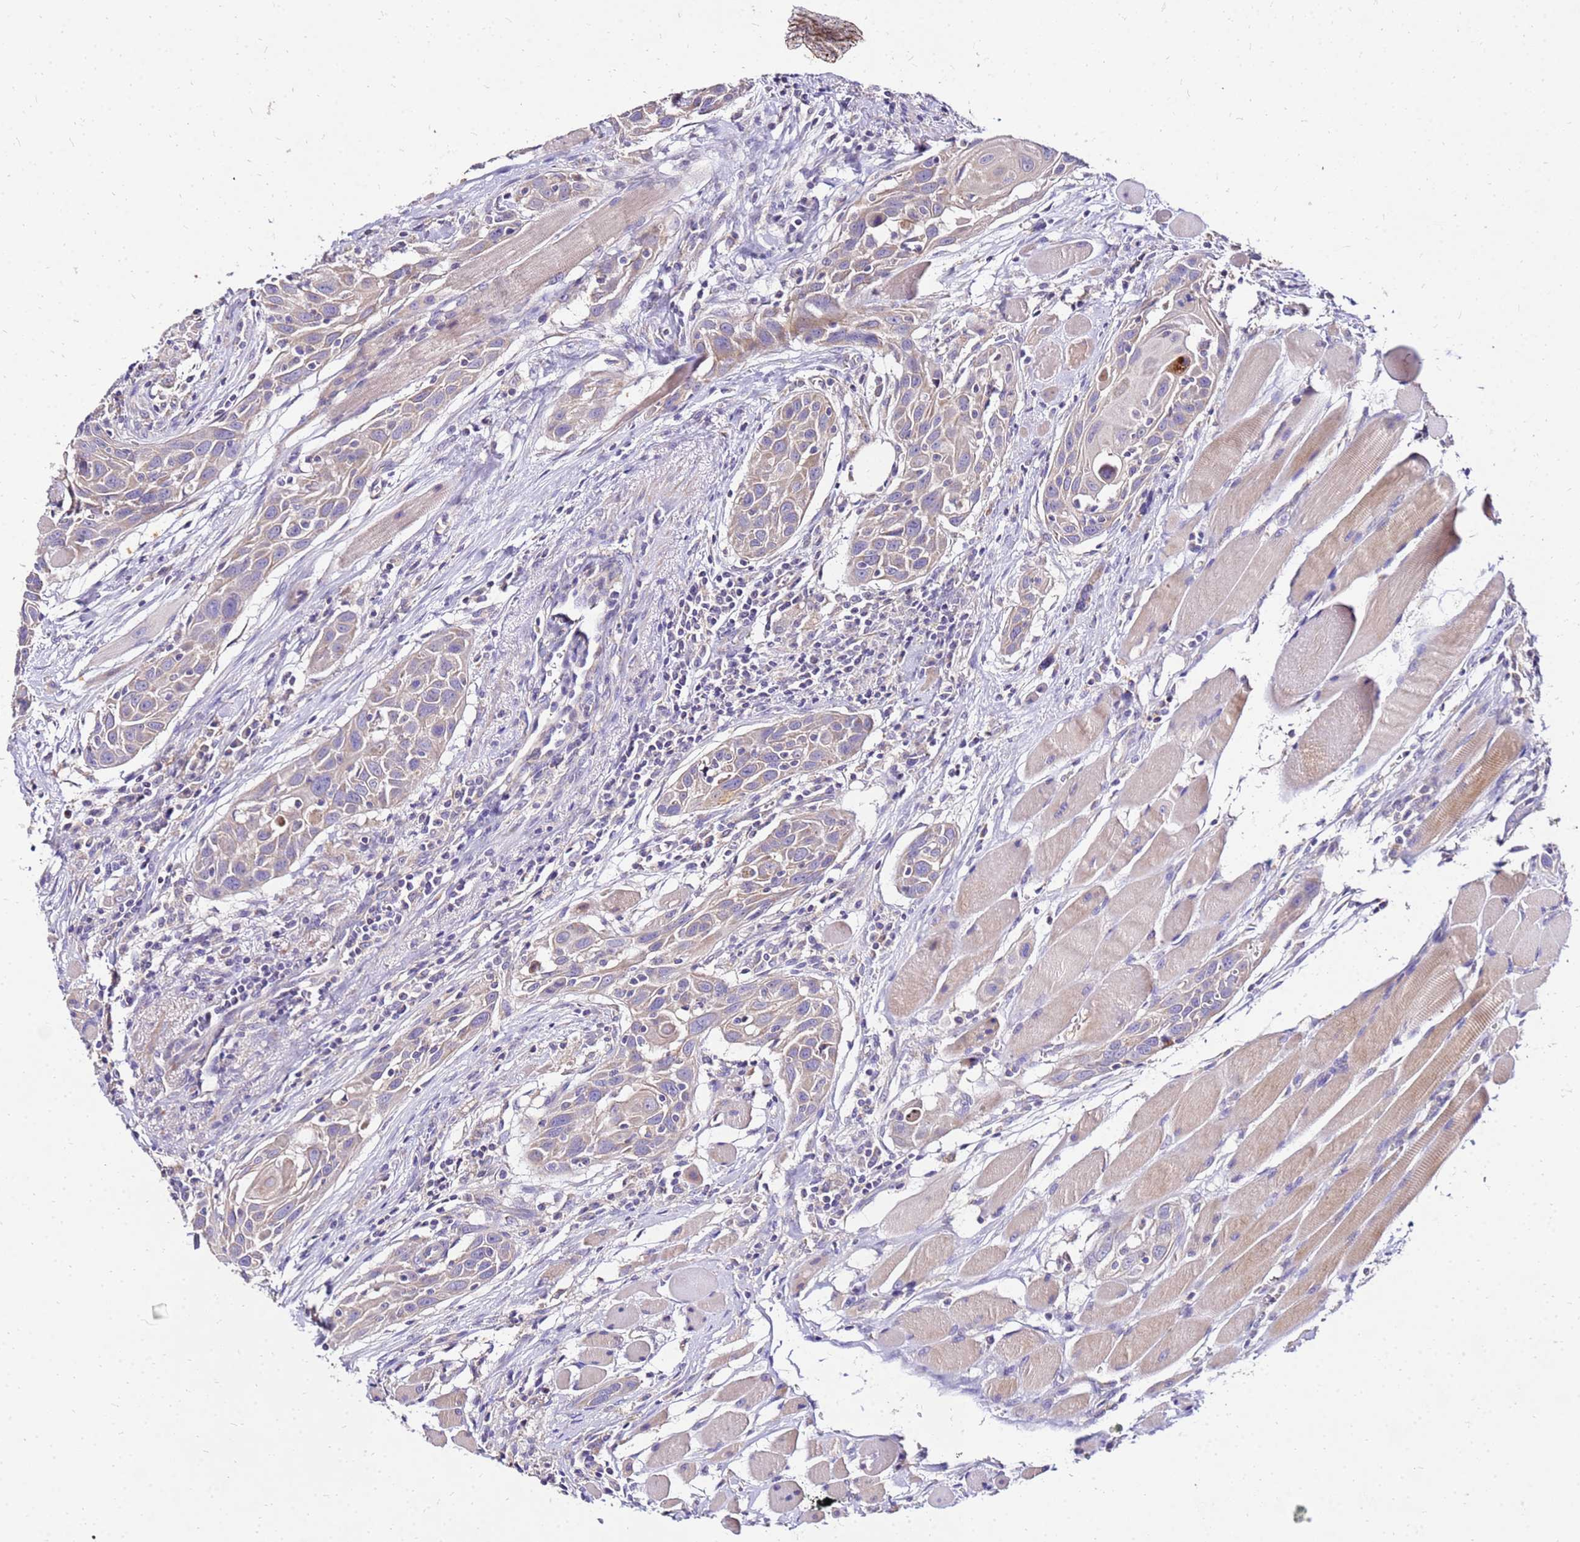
{"staining": {"intensity": "weak", "quantity": "<25%", "location": "cytoplasmic/membranous"}, "tissue": "head and neck cancer", "cell_type": "Tumor cells", "image_type": "cancer", "snomed": [{"axis": "morphology", "description": "Squamous cell carcinoma, NOS"}, {"axis": "topography", "description": "Oral tissue"}, {"axis": "topography", "description": "Head-Neck"}], "caption": "The image exhibits no significant expression in tumor cells of head and neck cancer (squamous cell carcinoma).", "gene": "COX14", "patient": {"sex": "female", "age": 50}}